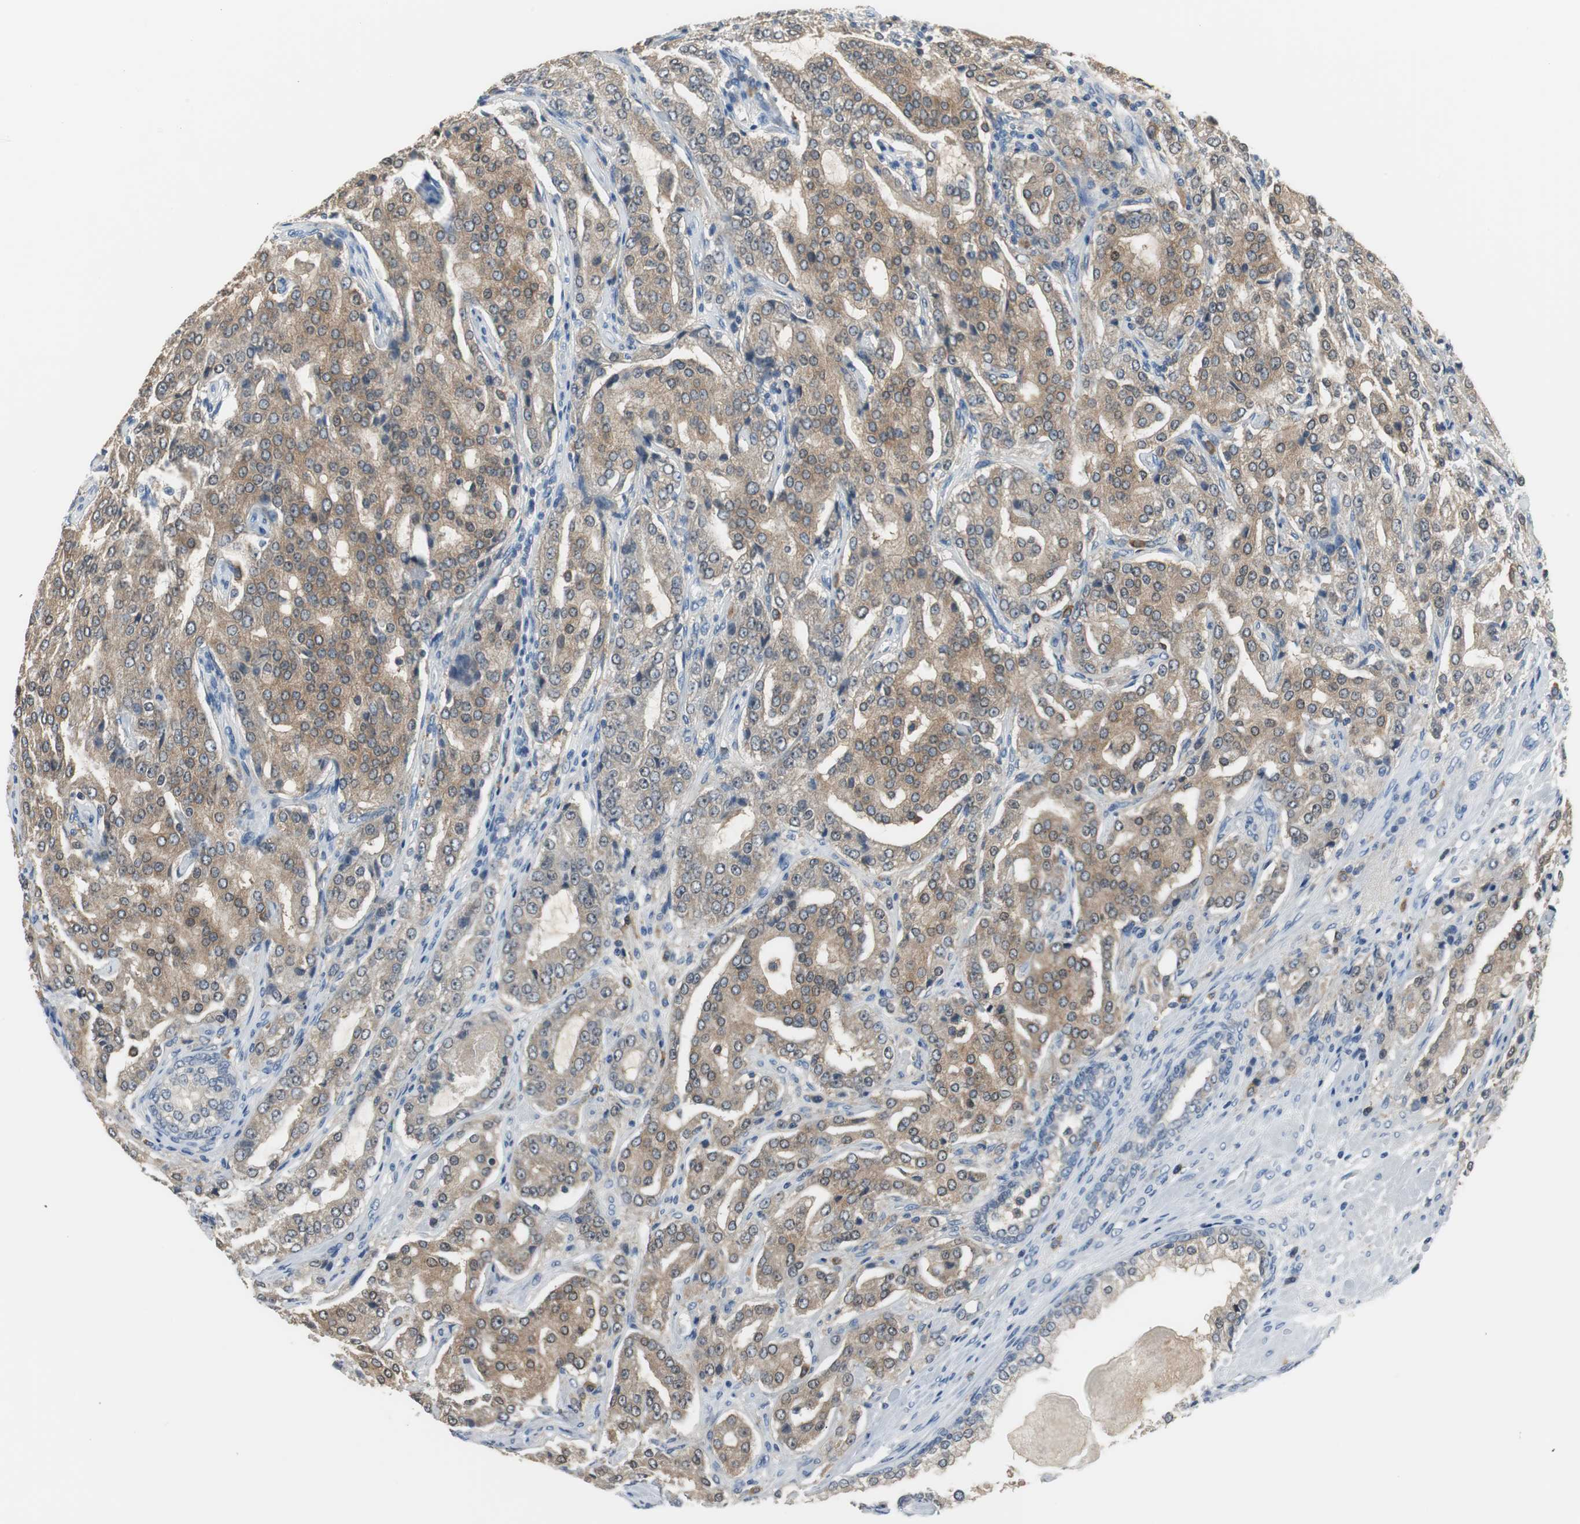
{"staining": {"intensity": "moderate", "quantity": ">75%", "location": "cytoplasmic/membranous"}, "tissue": "prostate cancer", "cell_type": "Tumor cells", "image_type": "cancer", "snomed": [{"axis": "morphology", "description": "Adenocarcinoma, High grade"}, {"axis": "topography", "description": "Prostate"}], "caption": "This photomicrograph shows IHC staining of human prostate cancer, with medium moderate cytoplasmic/membranous positivity in about >75% of tumor cells.", "gene": "MSTO1", "patient": {"sex": "male", "age": 72}}